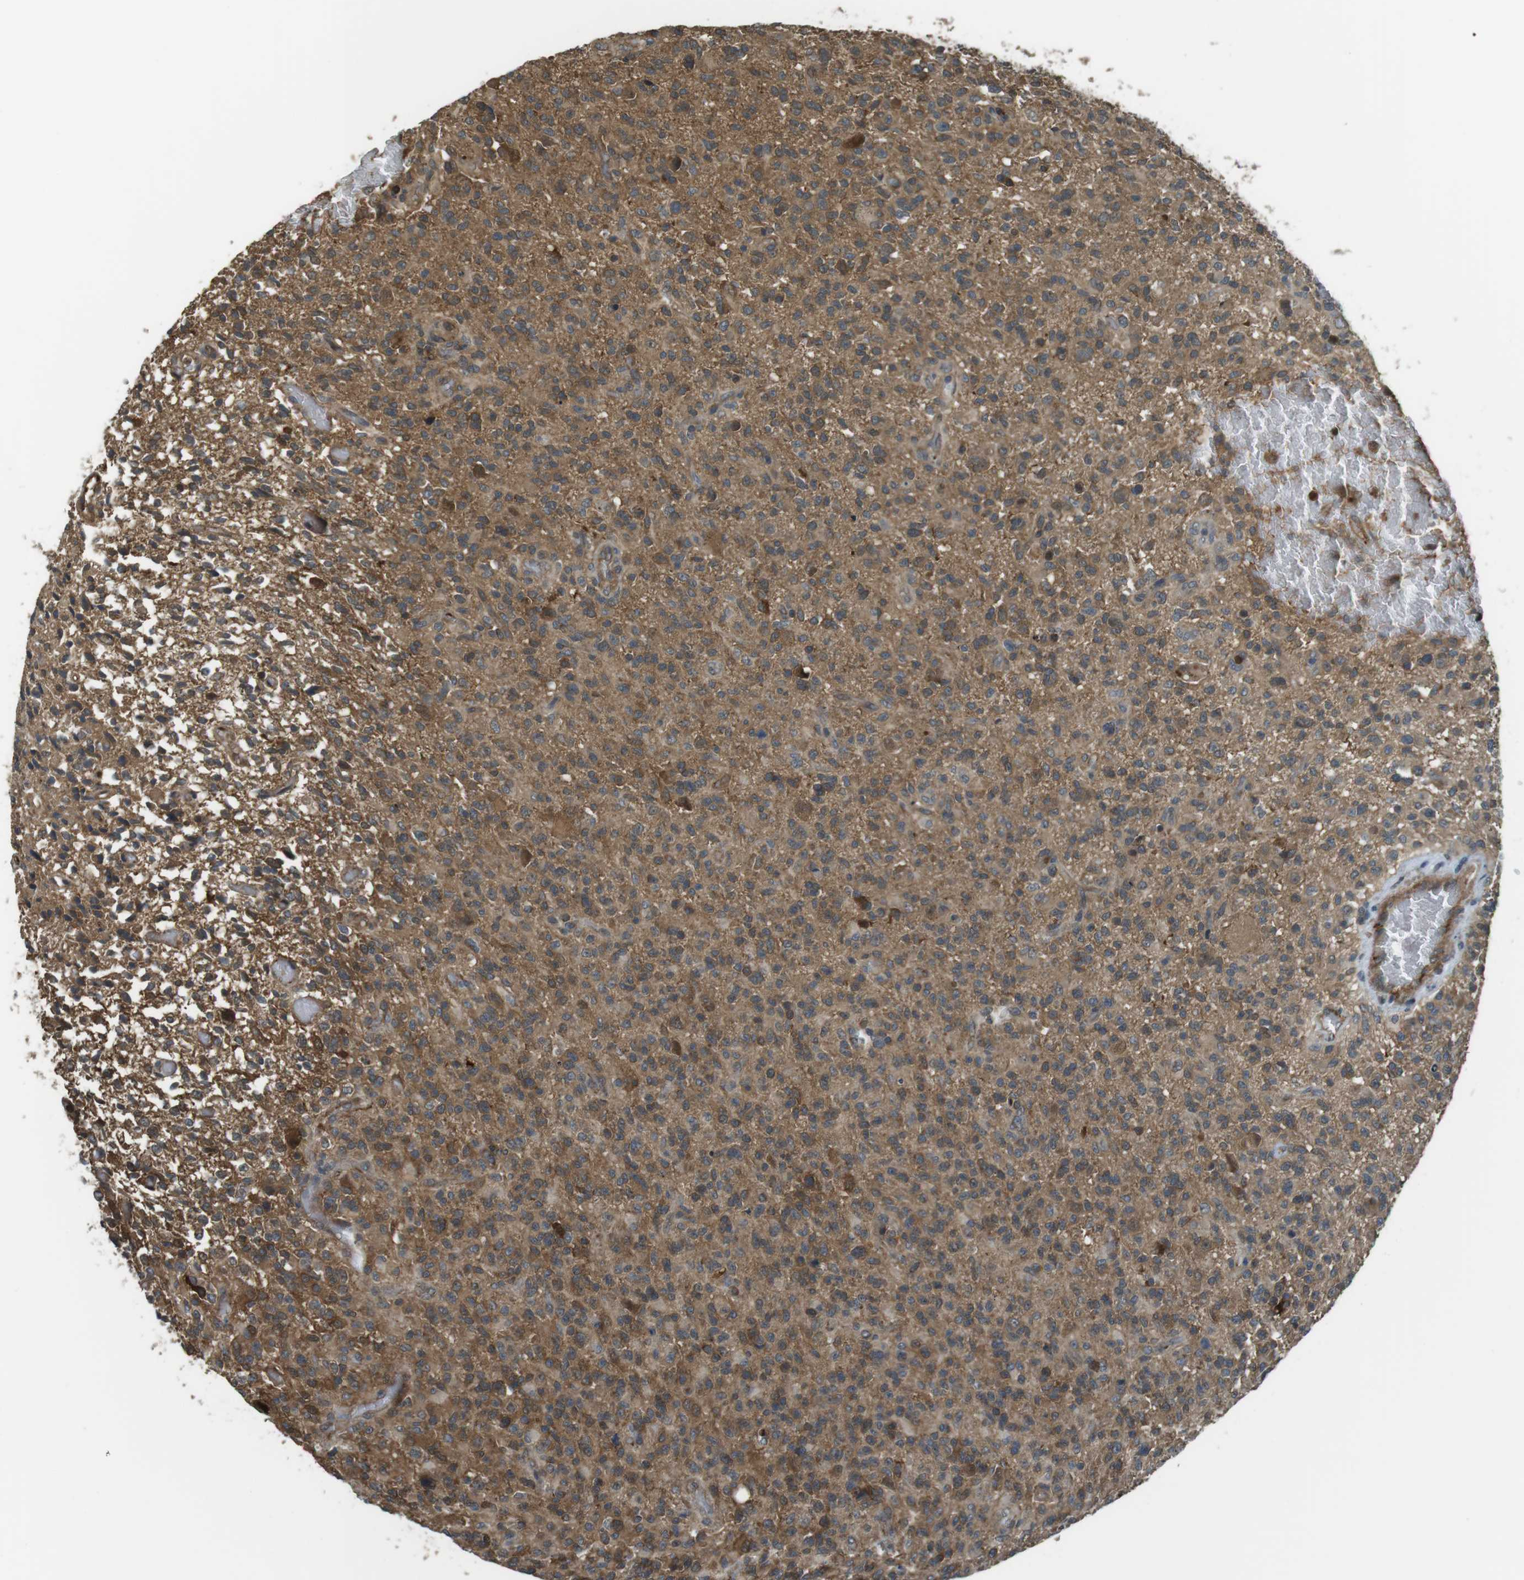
{"staining": {"intensity": "moderate", "quantity": ">75%", "location": "cytoplasmic/membranous"}, "tissue": "glioma", "cell_type": "Tumor cells", "image_type": "cancer", "snomed": [{"axis": "morphology", "description": "Glioma, malignant, High grade"}, {"axis": "topography", "description": "Brain"}], "caption": "IHC photomicrograph of neoplastic tissue: malignant glioma (high-grade) stained using IHC demonstrates medium levels of moderate protein expression localized specifically in the cytoplasmic/membranous of tumor cells, appearing as a cytoplasmic/membranous brown color.", "gene": "LRRC3B", "patient": {"sex": "male", "age": 71}}